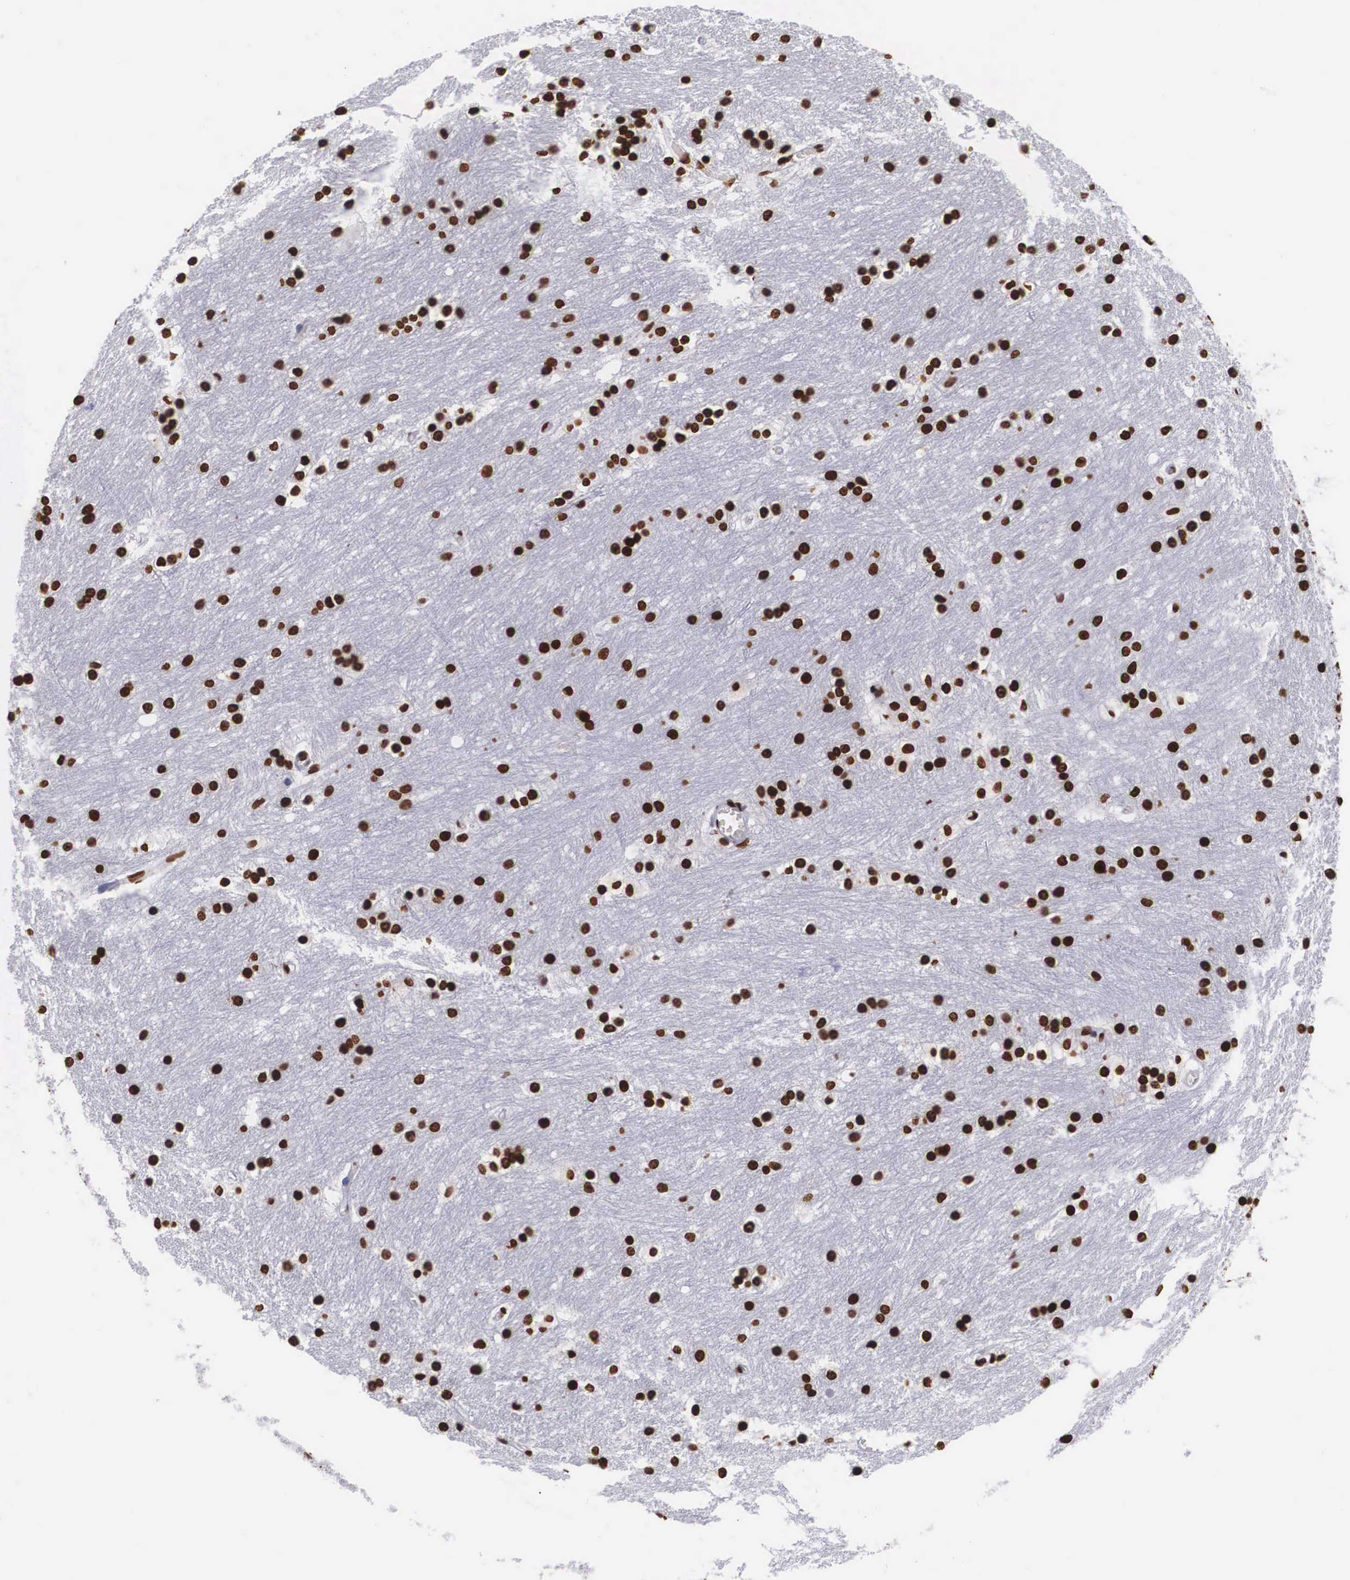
{"staining": {"intensity": "strong", "quantity": ">75%", "location": "nuclear"}, "tissue": "caudate", "cell_type": "Glial cells", "image_type": "normal", "snomed": [{"axis": "morphology", "description": "Normal tissue, NOS"}, {"axis": "topography", "description": "Lateral ventricle wall"}], "caption": "Glial cells show strong nuclear staining in approximately >75% of cells in normal caudate. The staining was performed using DAB (3,3'-diaminobenzidine), with brown indicating positive protein expression. Nuclei are stained blue with hematoxylin.", "gene": "MECP2", "patient": {"sex": "female", "age": 19}}